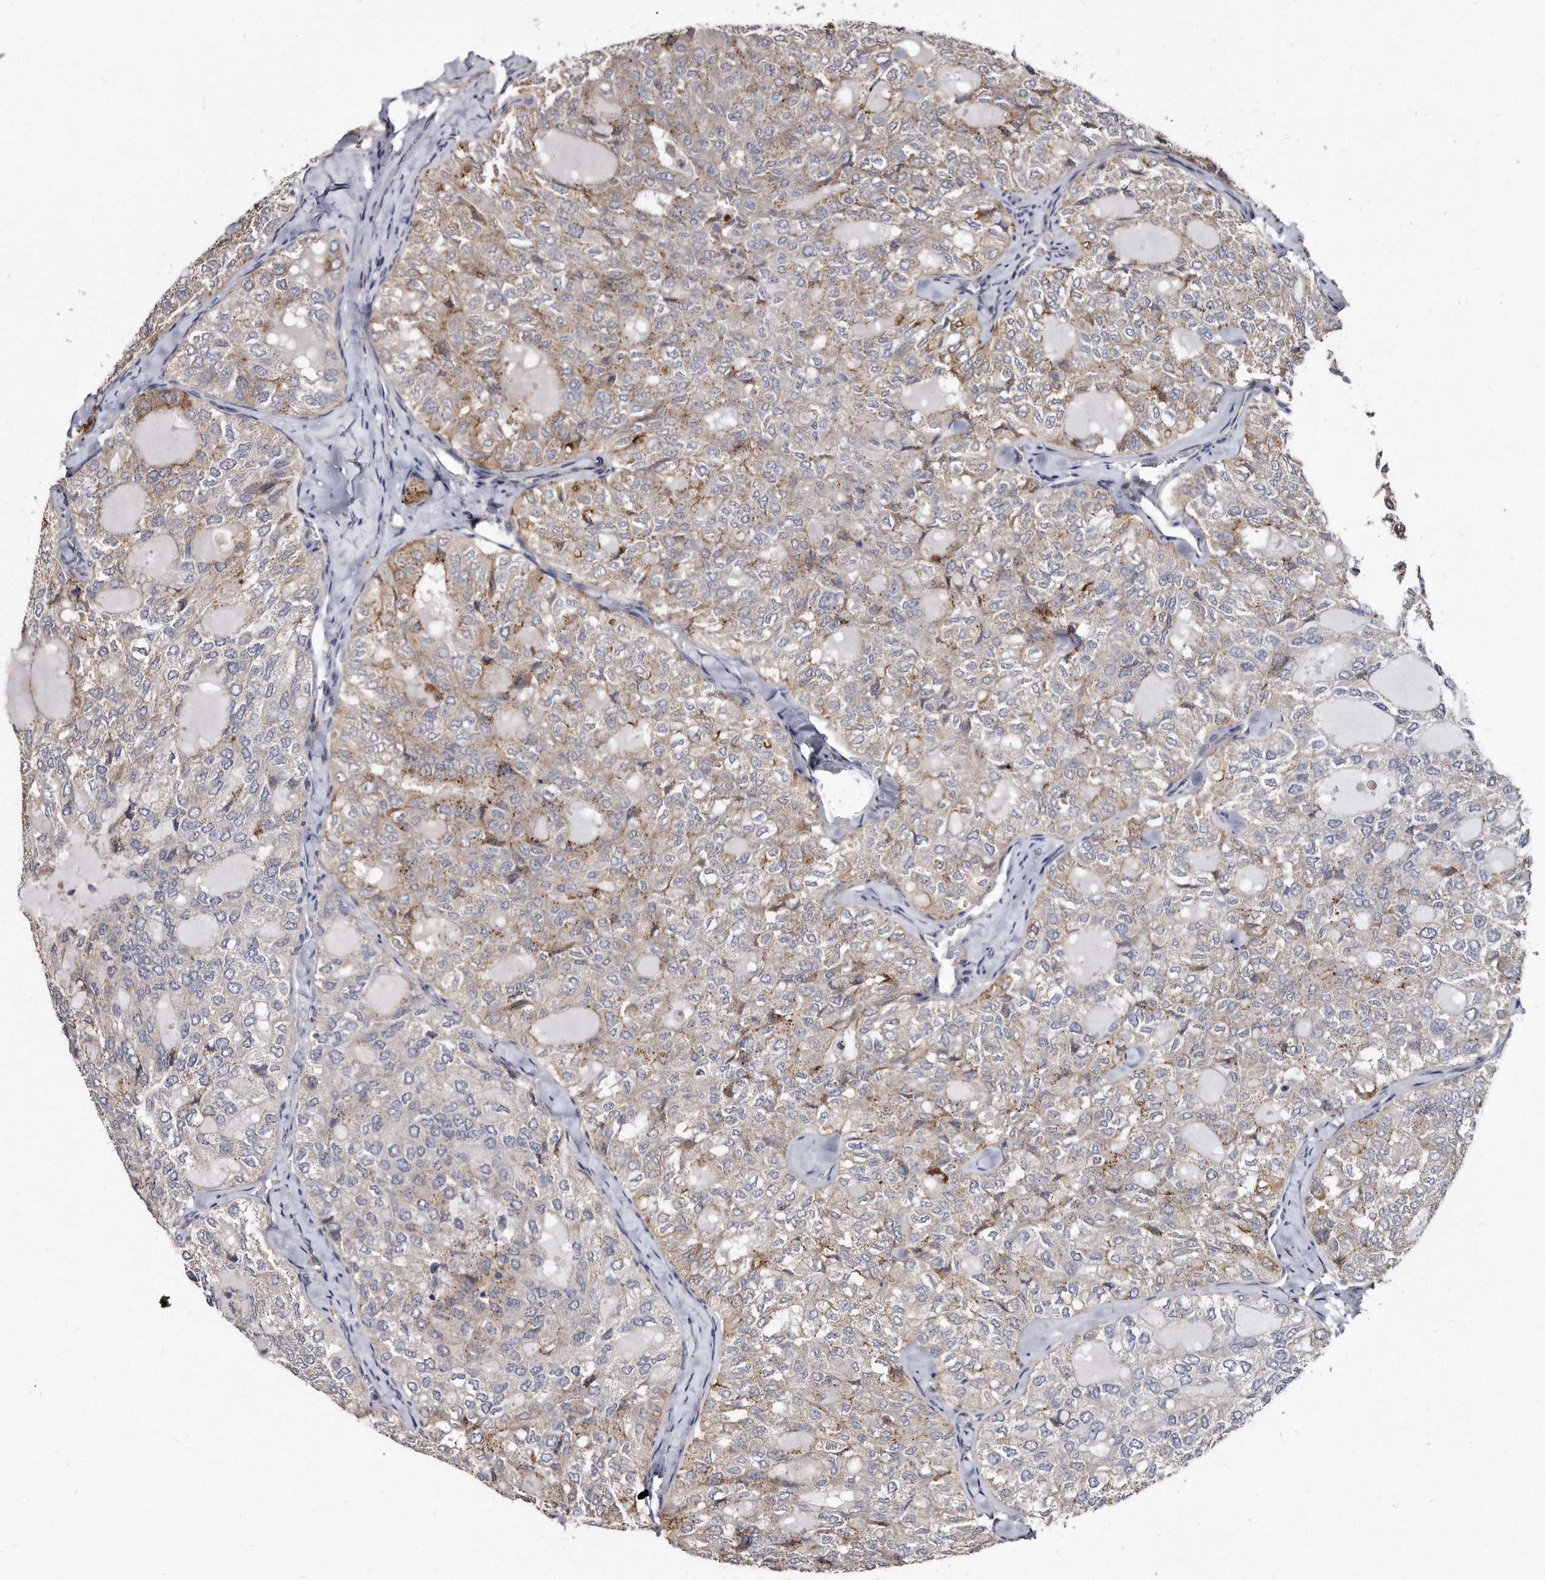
{"staining": {"intensity": "weak", "quantity": "25%-75%", "location": "cytoplasmic/membranous"}, "tissue": "thyroid cancer", "cell_type": "Tumor cells", "image_type": "cancer", "snomed": [{"axis": "morphology", "description": "Follicular adenoma carcinoma, NOS"}, {"axis": "topography", "description": "Thyroid gland"}], "caption": "Protein staining shows weak cytoplasmic/membranous positivity in about 25%-75% of tumor cells in thyroid cancer.", "gene": "KLHDC3", "patient": {"sex": "male", "age": 75}}